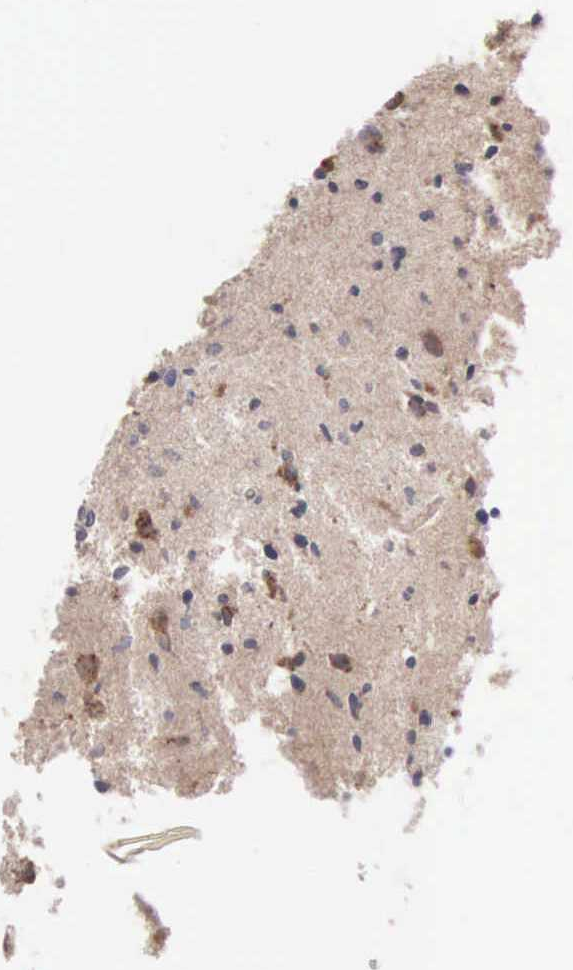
{"staining": {"intensity": "moderate", "quantity": ">75%", "location": "cytoplasmic/membranous"}, "tissue": "glioma", "cell_type": "Tumor cells", "image_type": "cancer", "snomed": [{"axis": "morphology", "description": "Glioma, malignant, Low grade"}, {"axis": "topography", "description": "Brain"}], "caption": "Immunohistochemical staining of glioma shows medium levels of moderate cytoplasmic/membranous positivity in approximately >75% of tumor cells.", "gene": "INF2", "patient": {"sex": "female", "age": 46}}